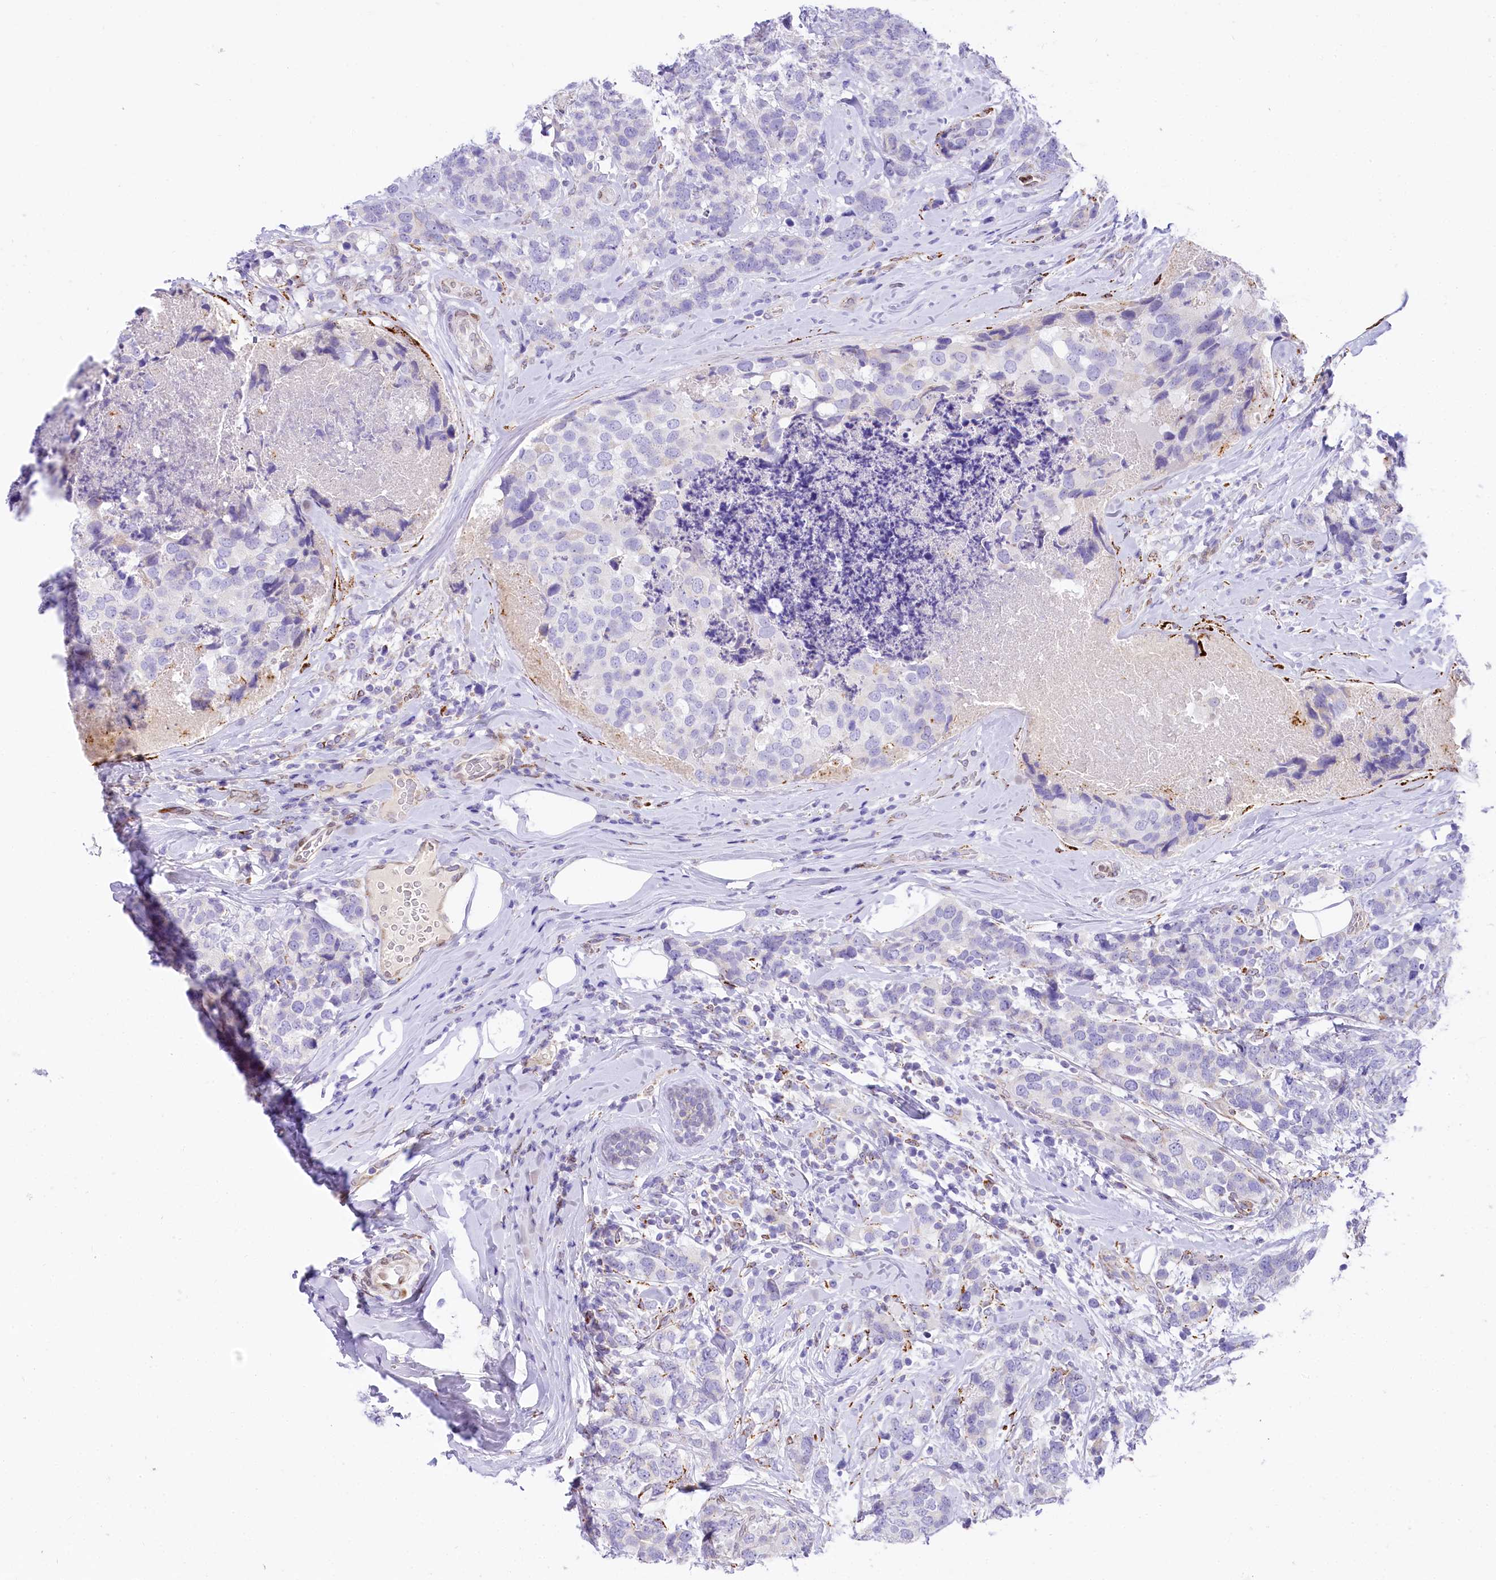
{"staining": {"intensity": "negative", "quantity": "none", "location": "none"}, "tissue": "breast cancer", "cell_type": "Tumor cells", "image_type": "cancer", "snomed": [{"axis": "morphology", "description": "Lobular carcinoma"}, {"axis": "topography", "description": "Breast"}], "caption": "Immunohistochemistry (IHC) of breast cancer exhibits no positivity in tumor cells.", "gene": "PPIP5K2", "patient": {"sex": "female", "age": 59}}